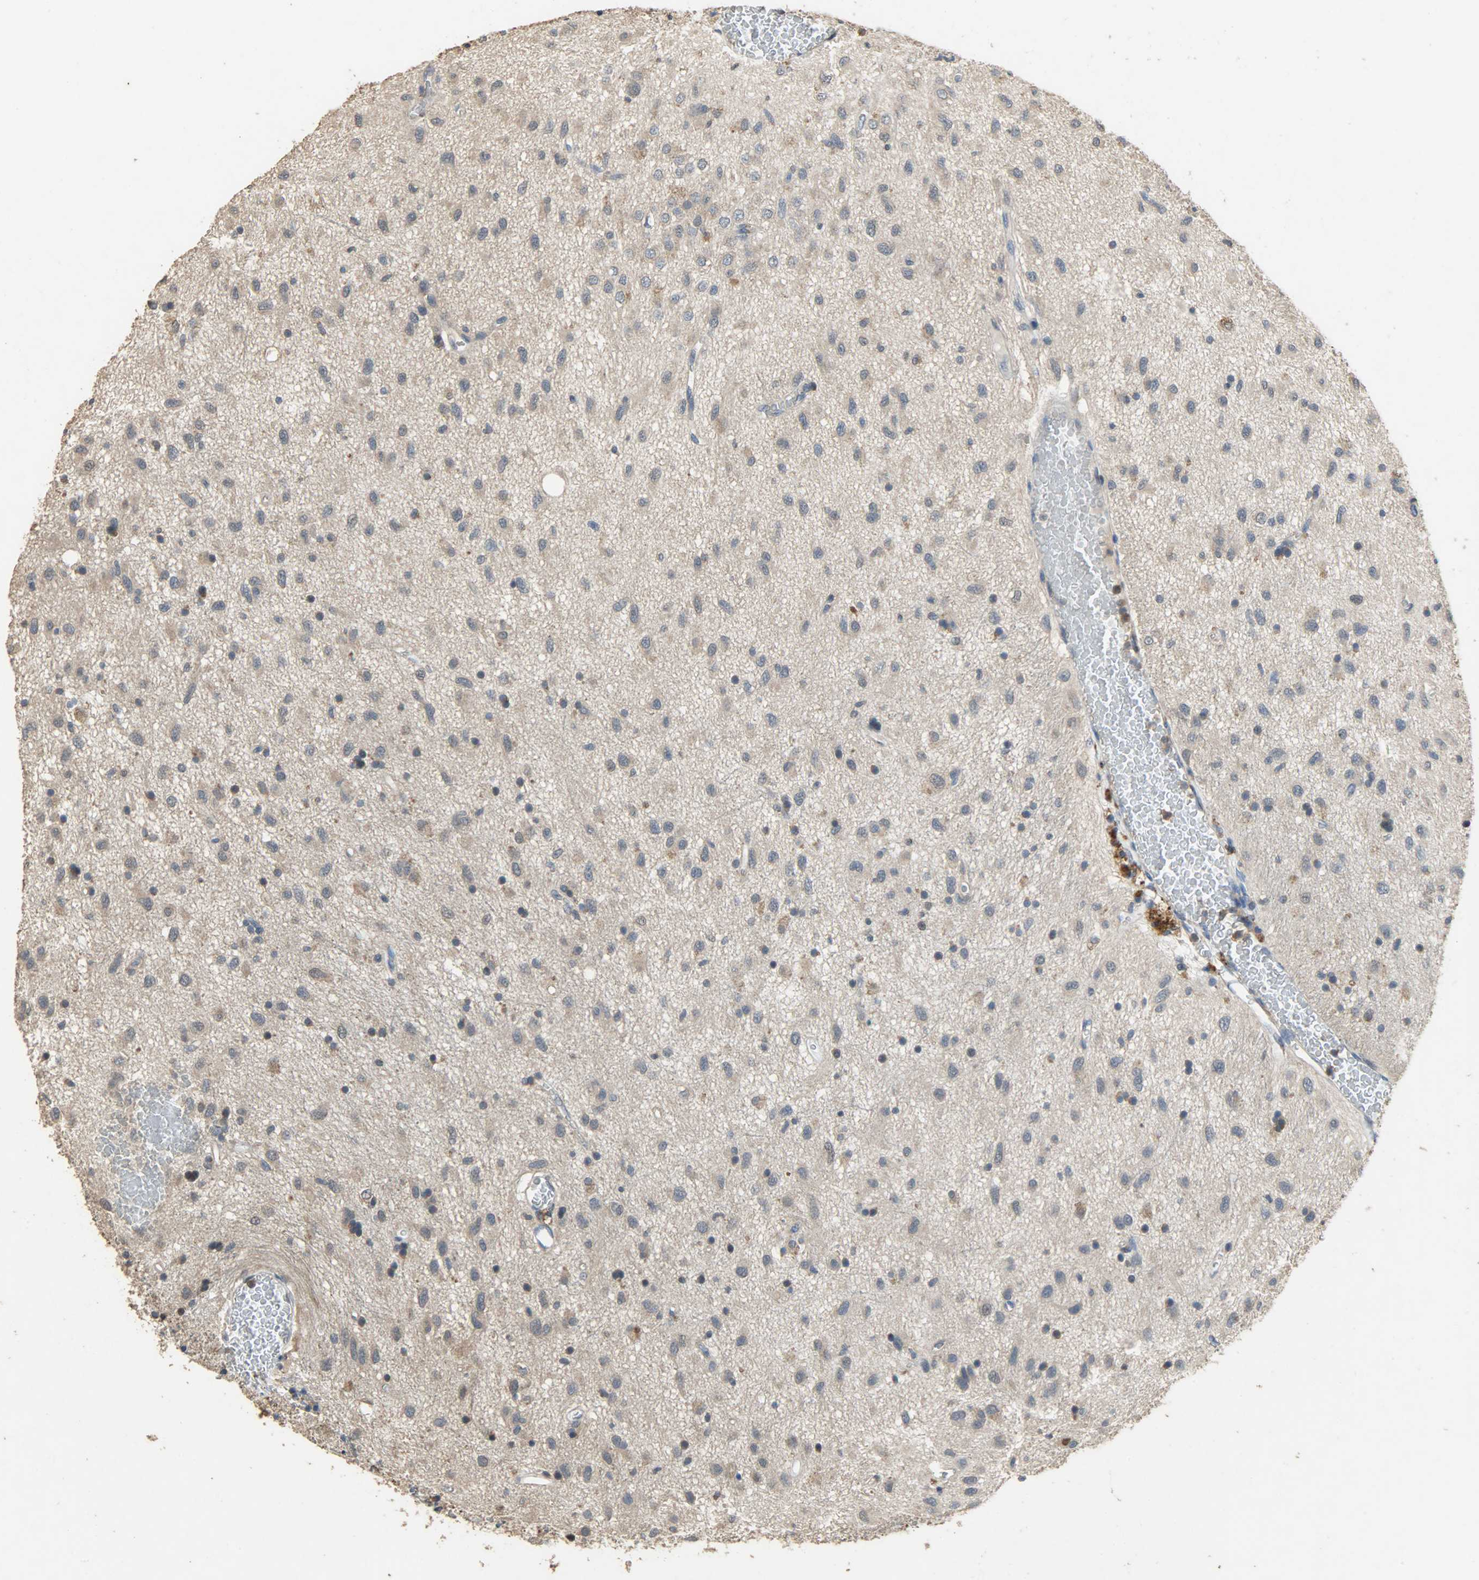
{"staining": {"intensity": "weak", "quantity": ">75%", "location": "cytoplasmic/membranous"}, "tissue": "glioma", "cell_type": "Tumor cells", "image_type": "cancer", "snomed": [{"axis": "morphology", "description": "Glioma, malignant, Low grade"}, {"axis": "topography", "description": "Brain"}], "caption": "A photomicrograph of malignant low-grade glioma stained for a protein shows weak cytoplasmic/membranous brown staining in tumor cells. (Stains: DAB (3,3'-diaminobenzidine) in brown, nuclei in blue, Microscopy: brightfield microscopy at high magnification).", "gene": "CDKN2C", "patient": {"sex": "male", "age": 77}}